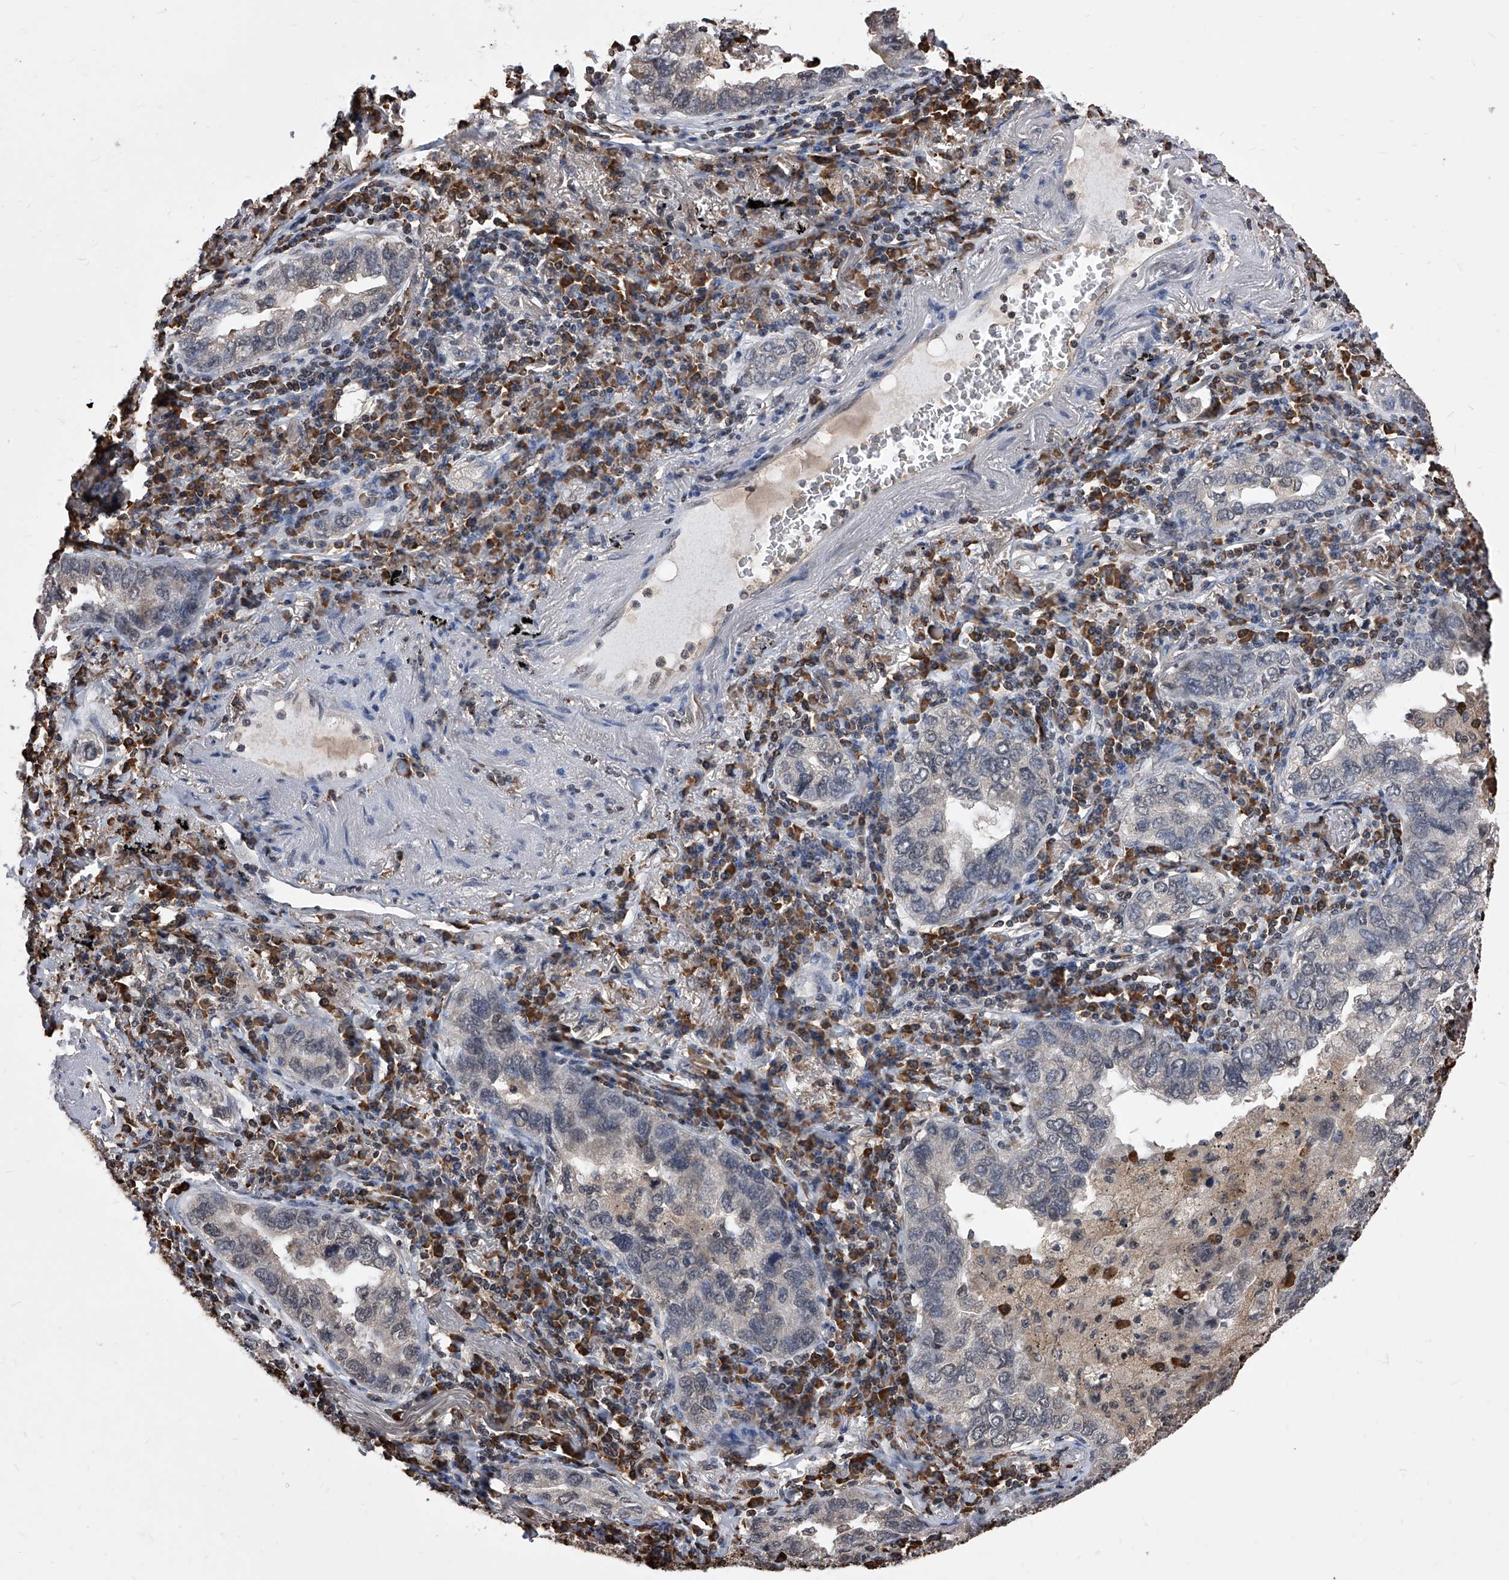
{"staining": {"intensity": "negative", "quantity": "none", "location": "none"}, "tissue": "lung cancer", "cell_type": "Tumor cells", "image_type": "cancer", "snomed": [{"axis": "morphology", "description": "Adenocarcinoma, NOS"}, {"axis": "topography", "description": "Lung"}], "caption": "Protein analysis of lung cancer (adenocarcinoma) displays no significant staining in tumor cells.", "gene": "ID1", "patient": {"sex": "male", "age": 65}}